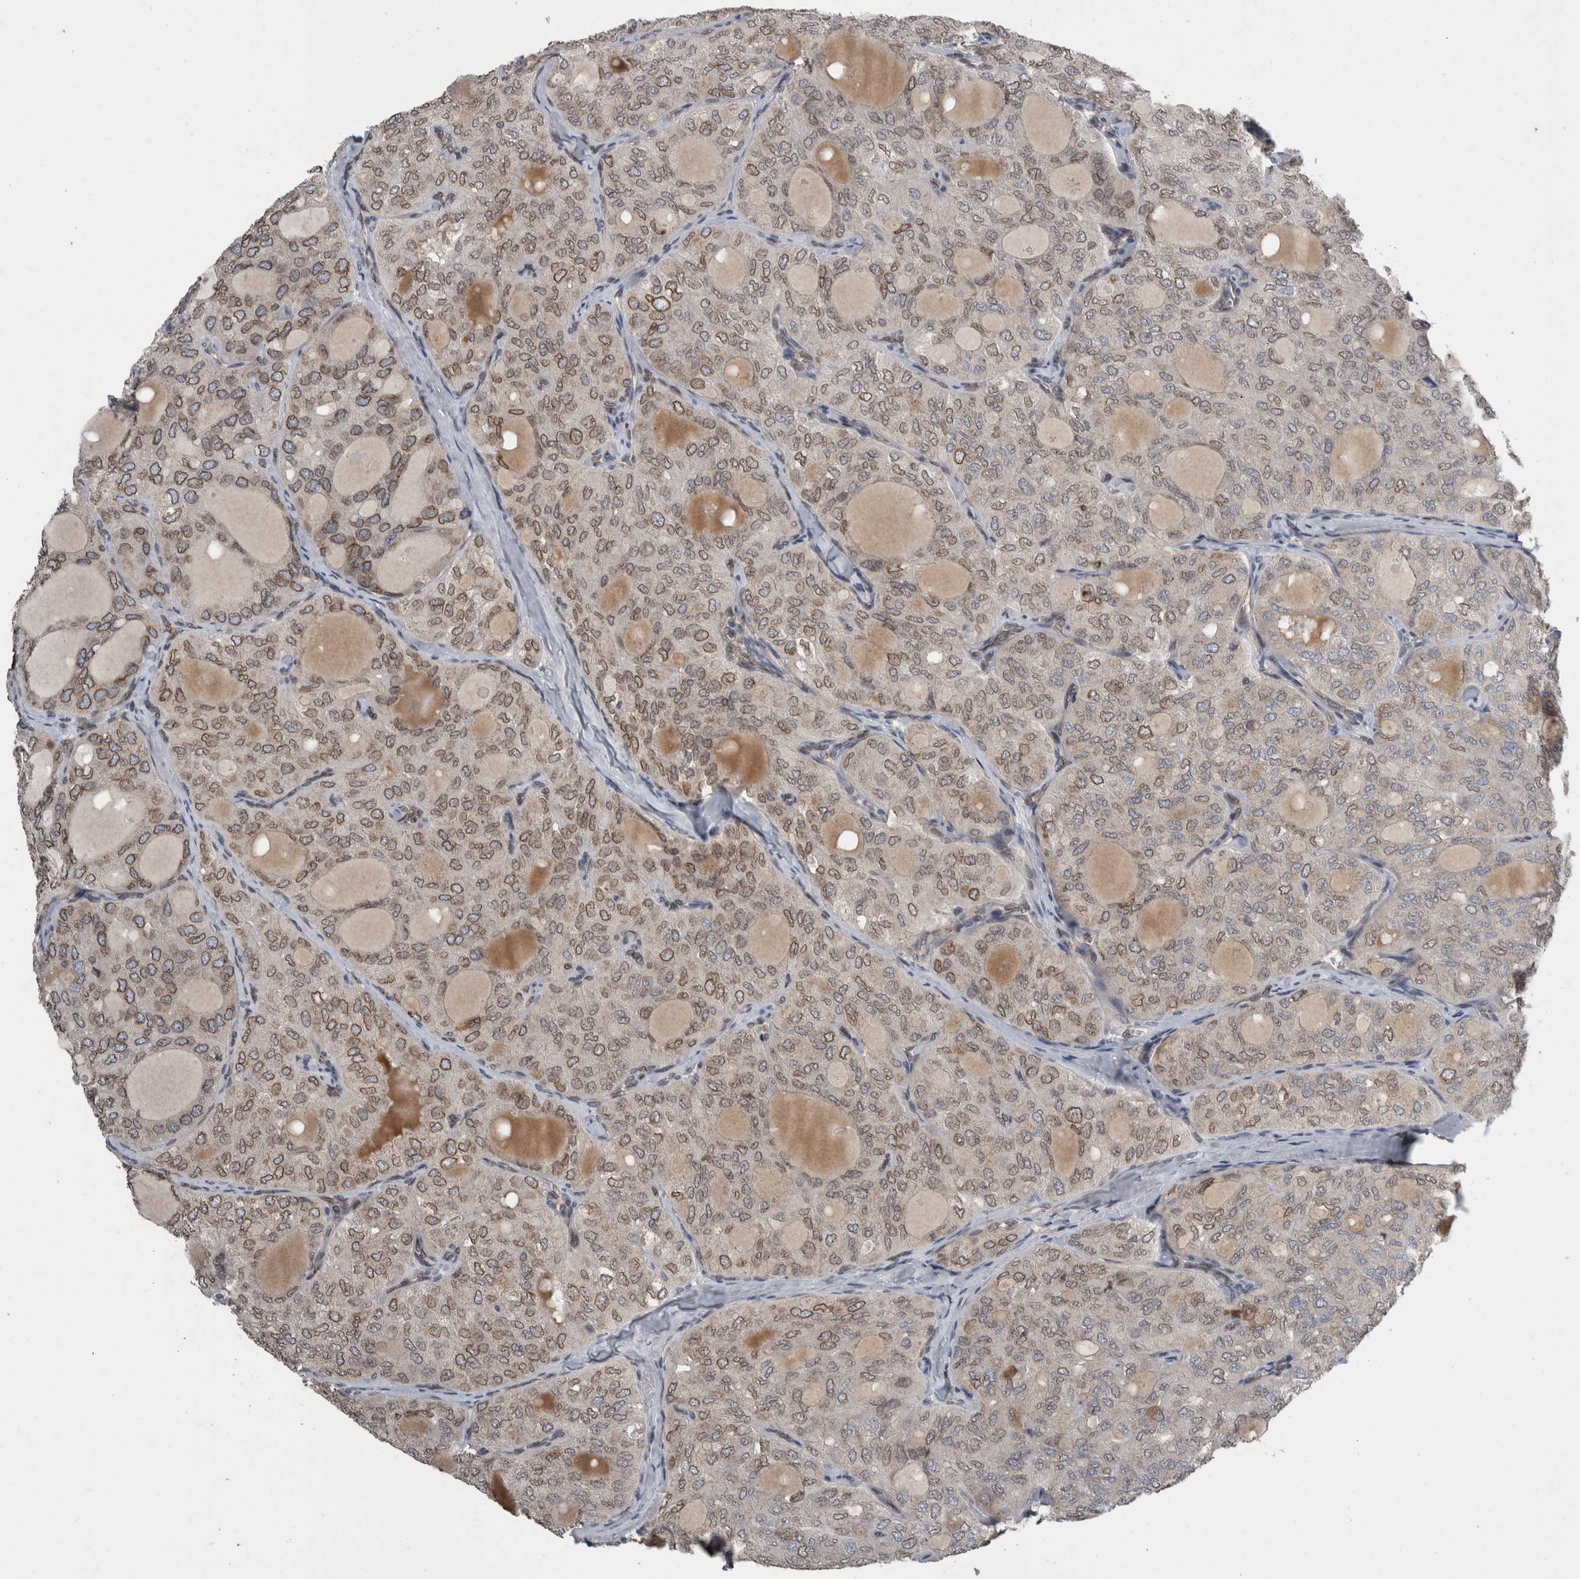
{"staining": {"intensity": "moderate", "quantity": "25%-75%", "location": "cytoplasmic/membranous,nuclear"}, "tissue": "thyroid cancer", "cell_type": "Tumor cells", "image_type": "cancer", "snomed": [{"axis": "morphology", "description": "Follicular adenoma carcinoma, NOS"}, {"axis": "topography", "description": "Thyroid gland"}], "caption": "The histopathology image exhibits a brown stain indicating the presence of a protein in the cytoplasmic/membranous and nuclear of tumor cells in thyroid cancer.", "gene": "RANBP2", "patient": {"sex": "male", "age": 75}}